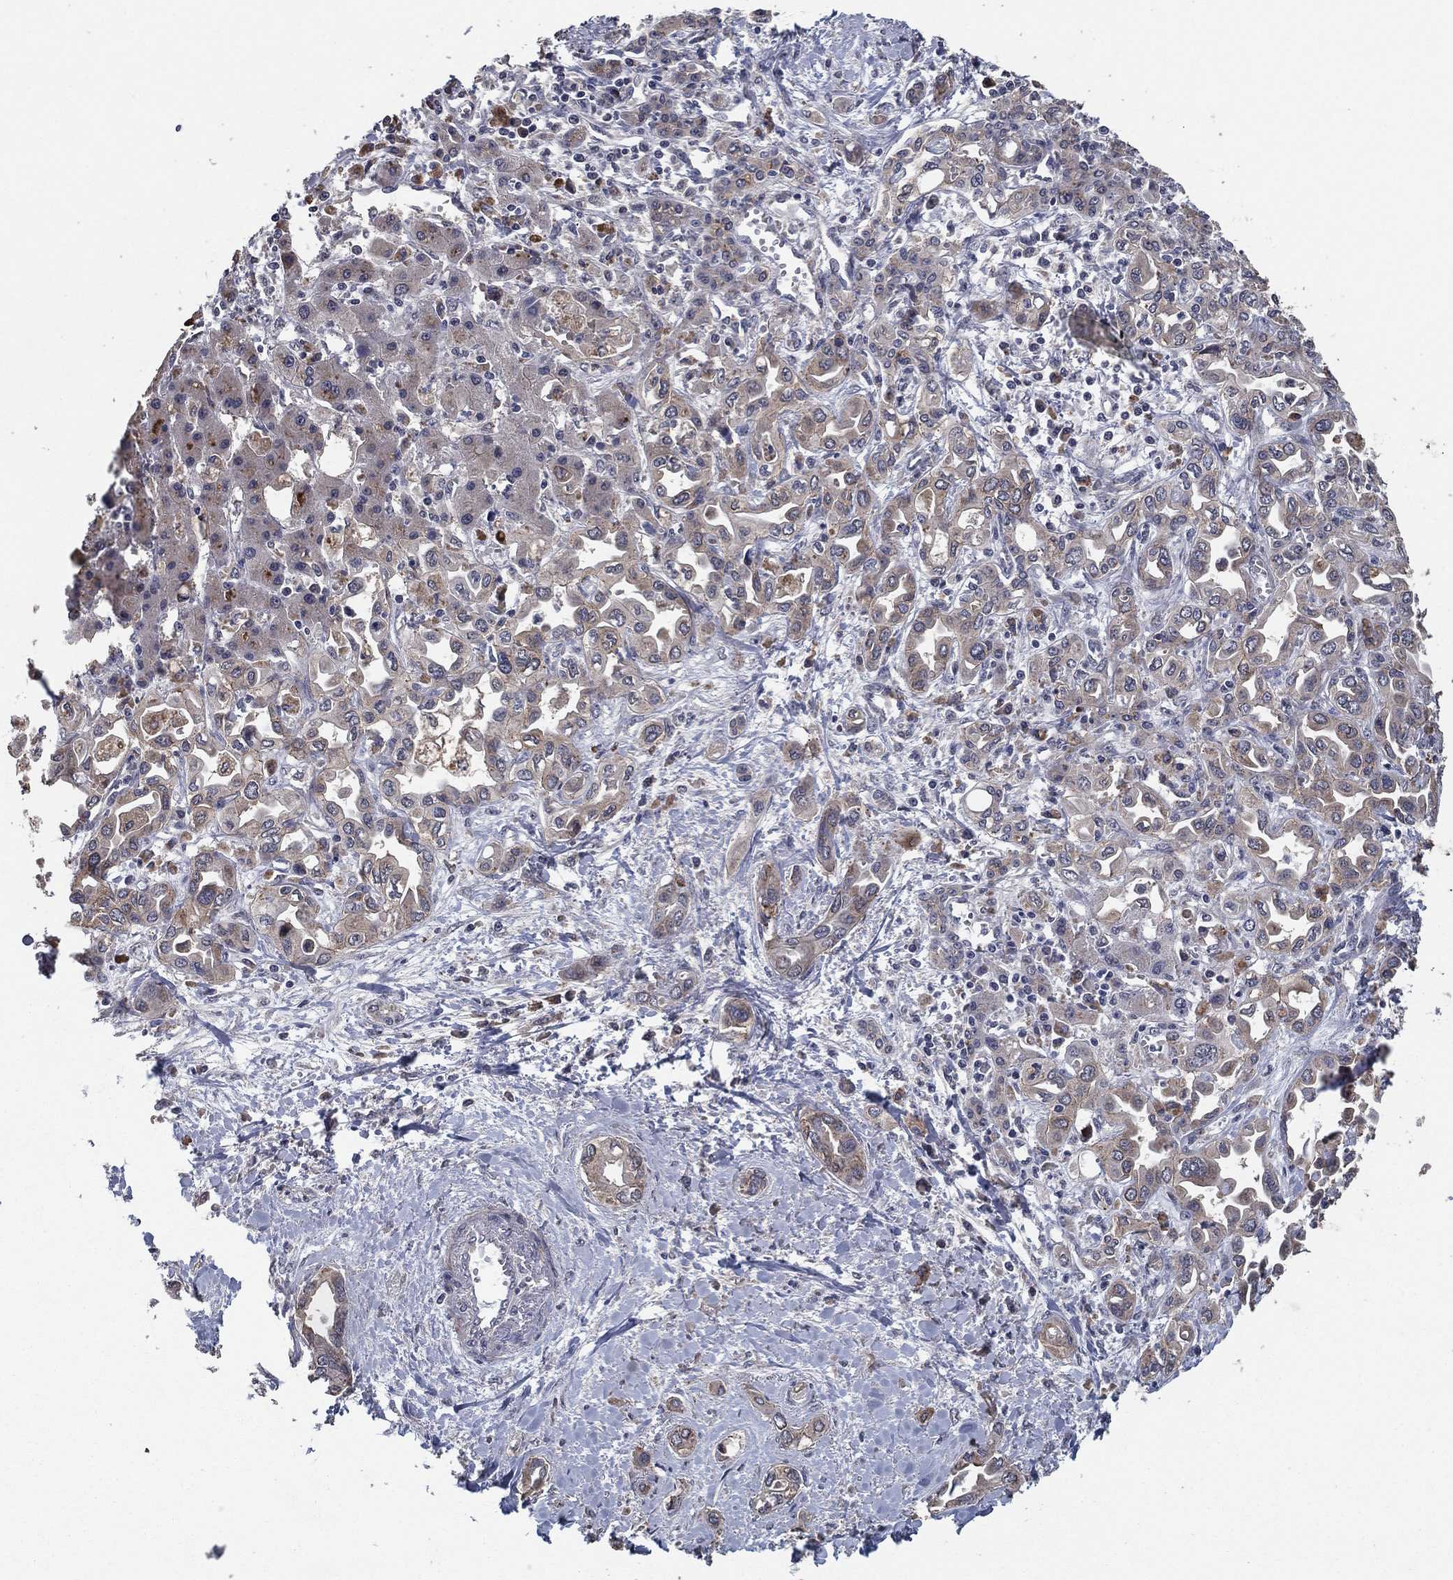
{"staining": {"intensity": "weak", "quantity": "<25%", "location": "cytoplasmic/membranous"}, "tissue": "liver cancer", "cell_type": "Tumor cells", "image_type": "cancer", "snomed": [{"axis": "morphology", "description": "Cholangiocarcinoma"}, {"axis": "topography", "description": "Liver"}], "caption": "Protein analysis of liver cancer (cholangiocarcinoma) exhibits no significant staining in tumor cells. (Stains: DAB immunohistochemistry (IHC) with hematoxylin counter stain, Microscopy: brightfield microscopy at high magnification).", "gene": "PCNT", "patient": {"sex": "female", "age": 64}}